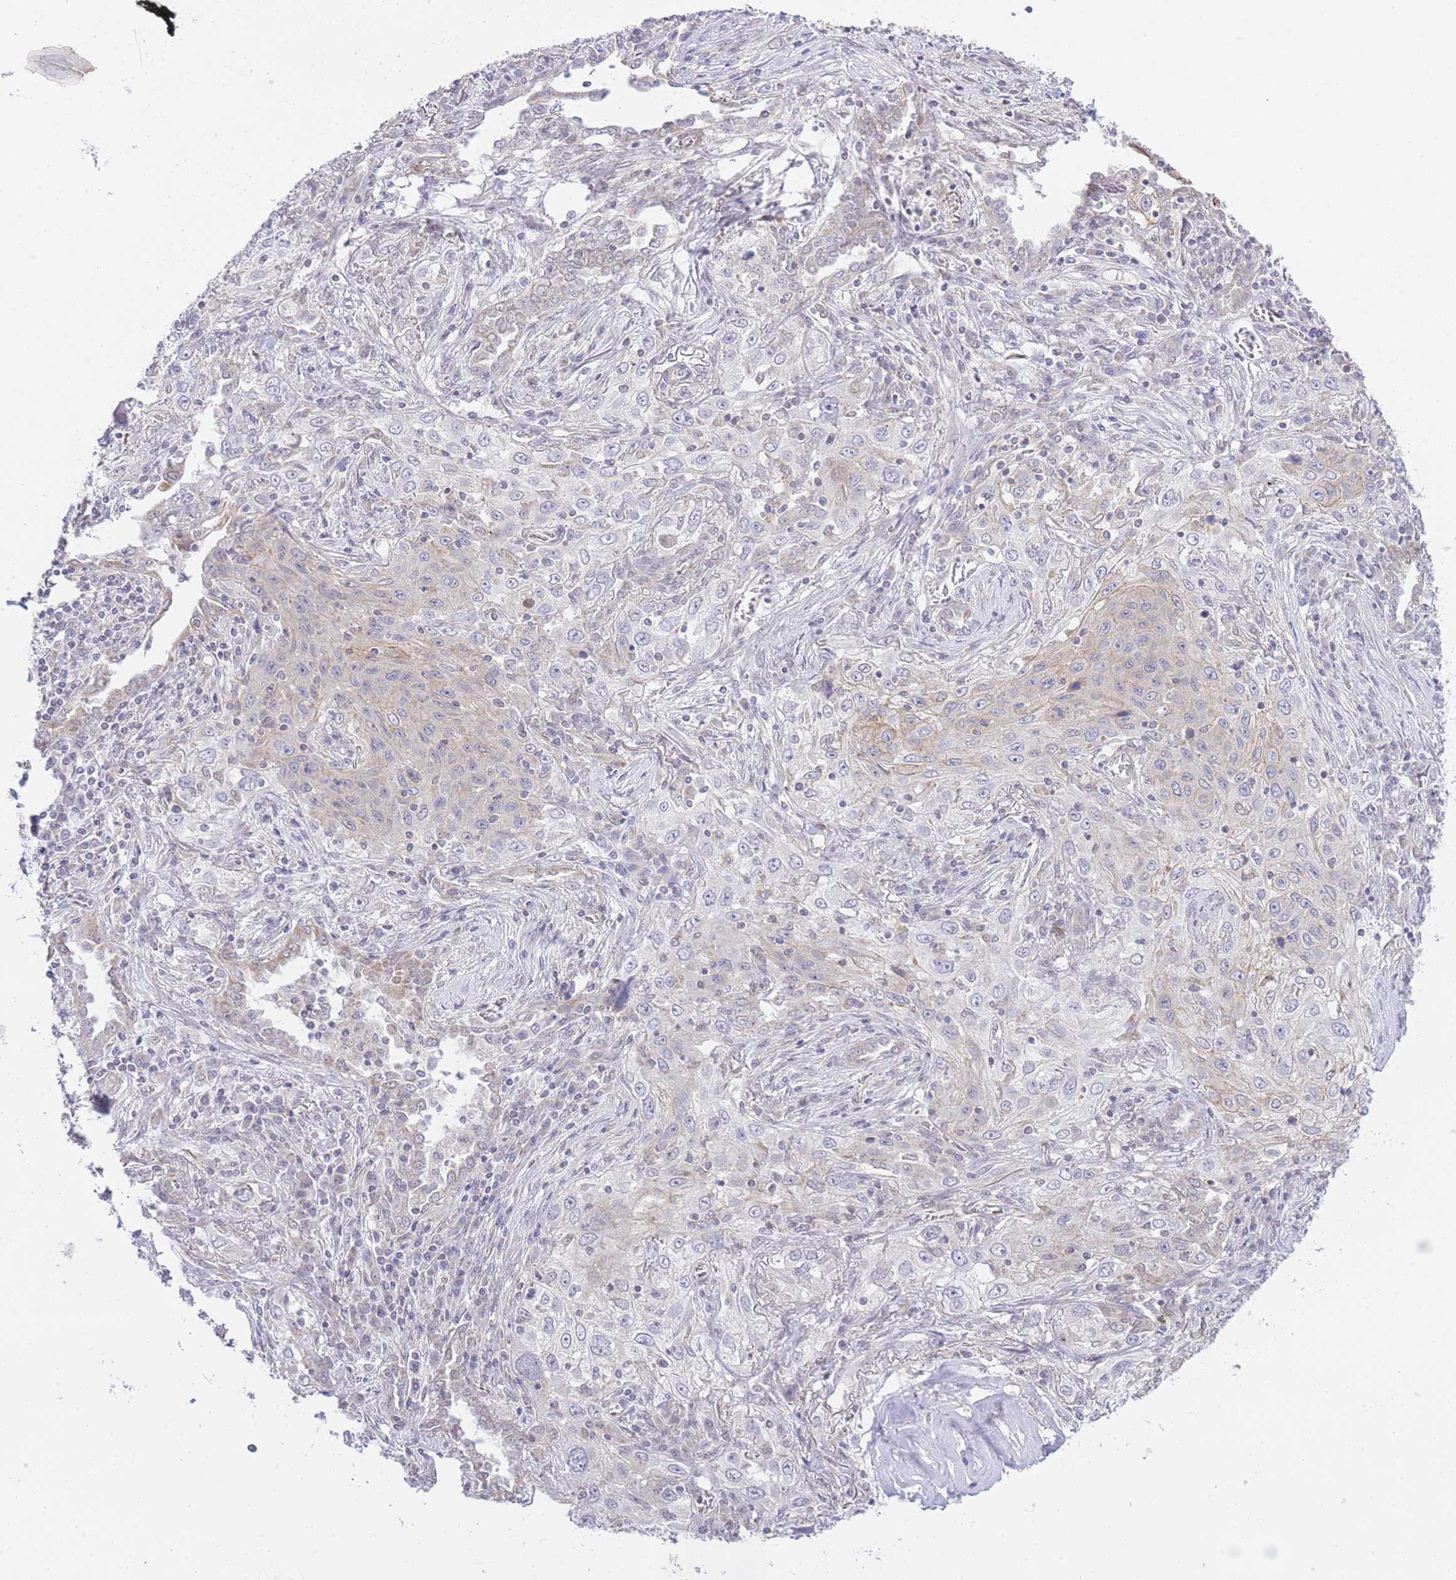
{"staining": {"intensity": "moderate", "quantity": "<25%", "location": "cytoplasmic/membranous"}, "tissue": "lung cancer", "cell_type": "Tumor cells", "image_type": "cancer", "snomed": [{"axis": "morphology", "description": "Squamous cell carcinoma, NOS"}, {"axis": "topography", "description": "Lung"}], "caption": "Tumor cells reveal low levels of moderate cytoplasmic/membranous expression in about <25% of cells in lung cancer.", "gene": "CTBP1", "patient": {"sex": "female", "age": 69}}